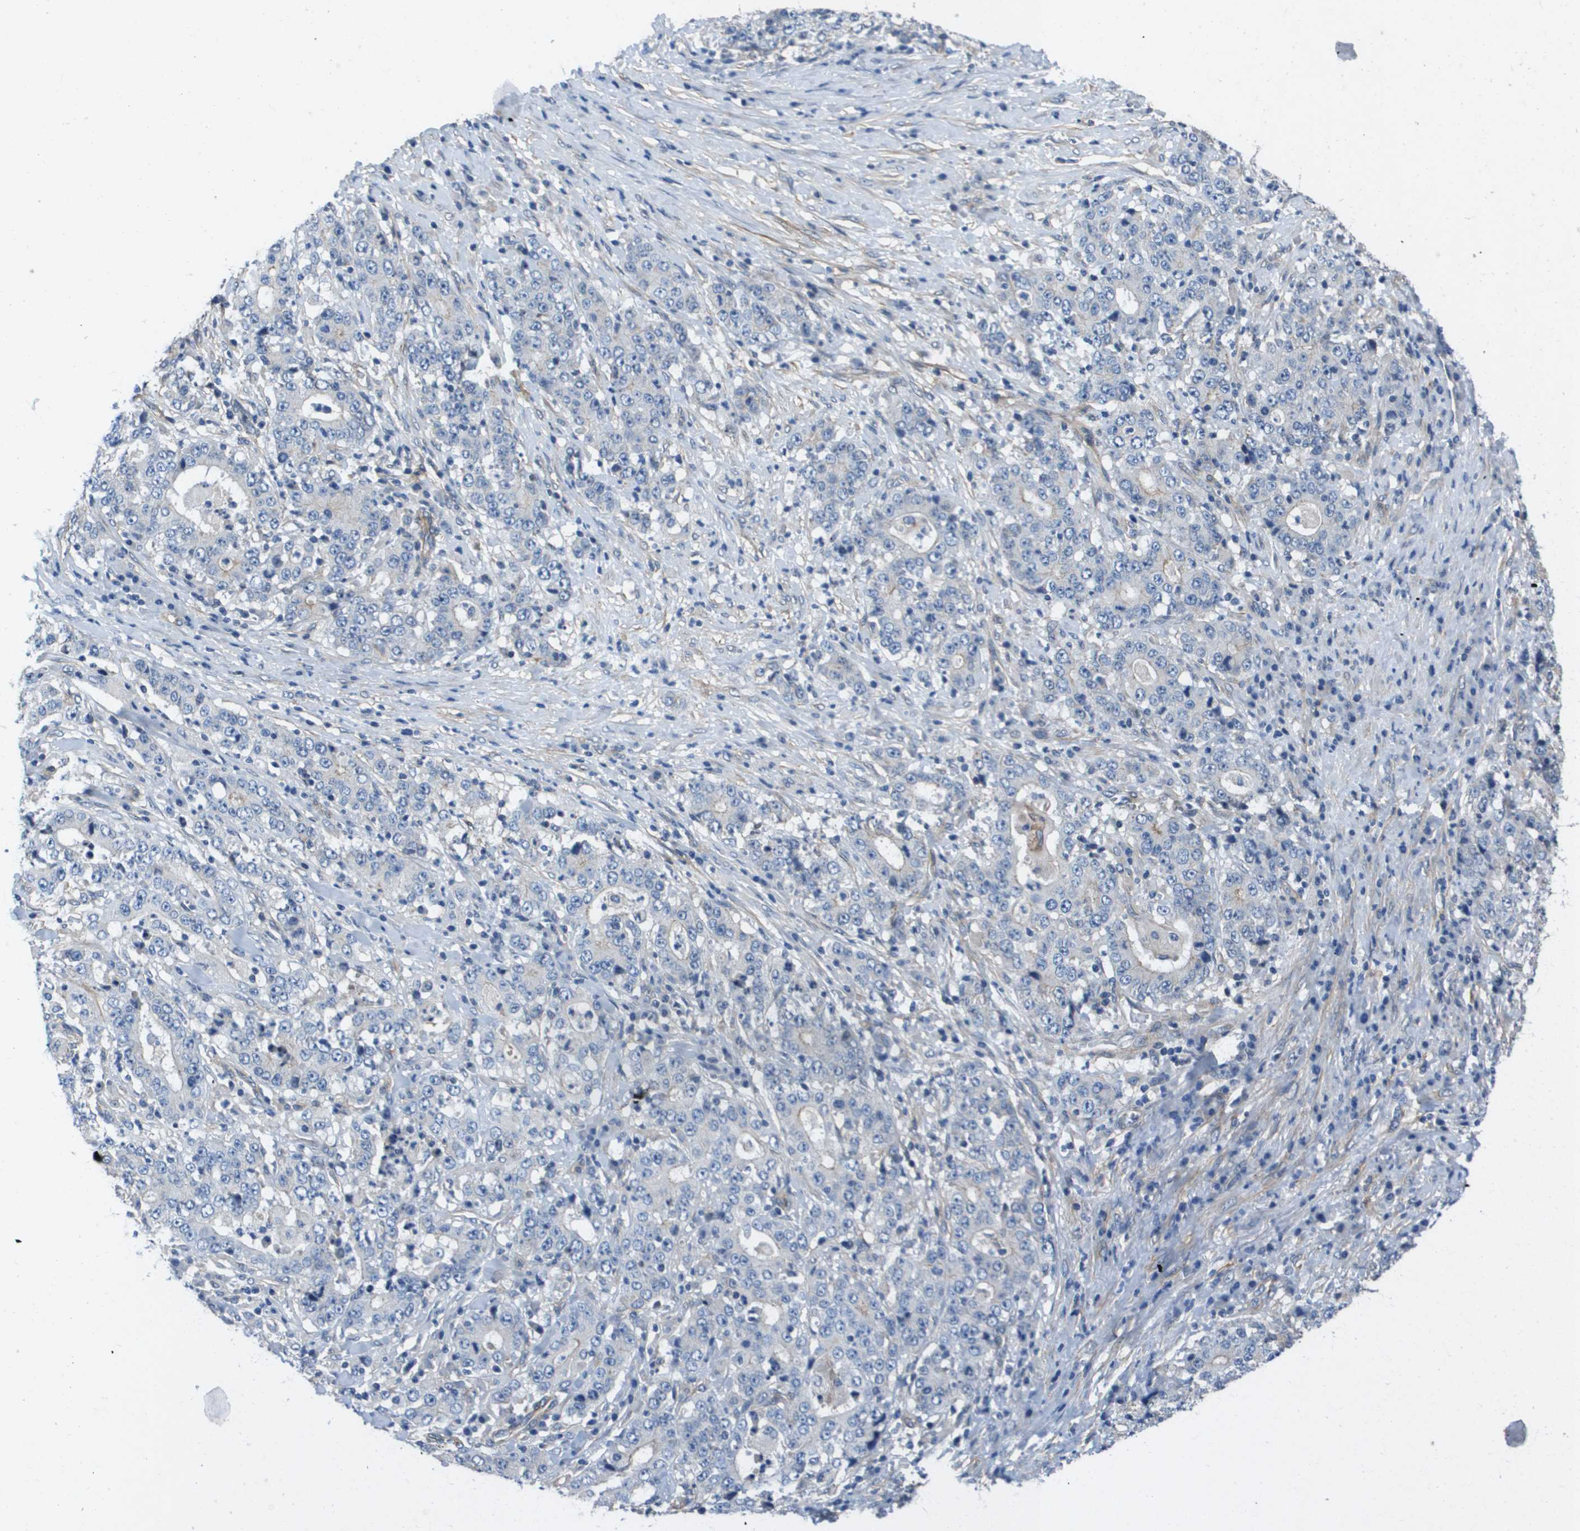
{"staining": {"intensity": "negative", "quantity": "none", "location": "none"}, "tissue": "stomach cancer", "cell_type": "Tumor cells", "image_type": "cancer", "snomed": [{"axis": "morphology", "description": "Normal tissue, NOS"}, {"axis": "morphology", "description": "Adenocarcinoma, NOS"}, {"axis": "topography", "description": "Stomach, upper"}, {"axis": "topography", "description": "Stomach"}], "caption": "Tumor cells are negative for protein expression in human stomach adenocarcinoma.", "gene": "LPP", "patient": {"sex": "male", "age": 59}}